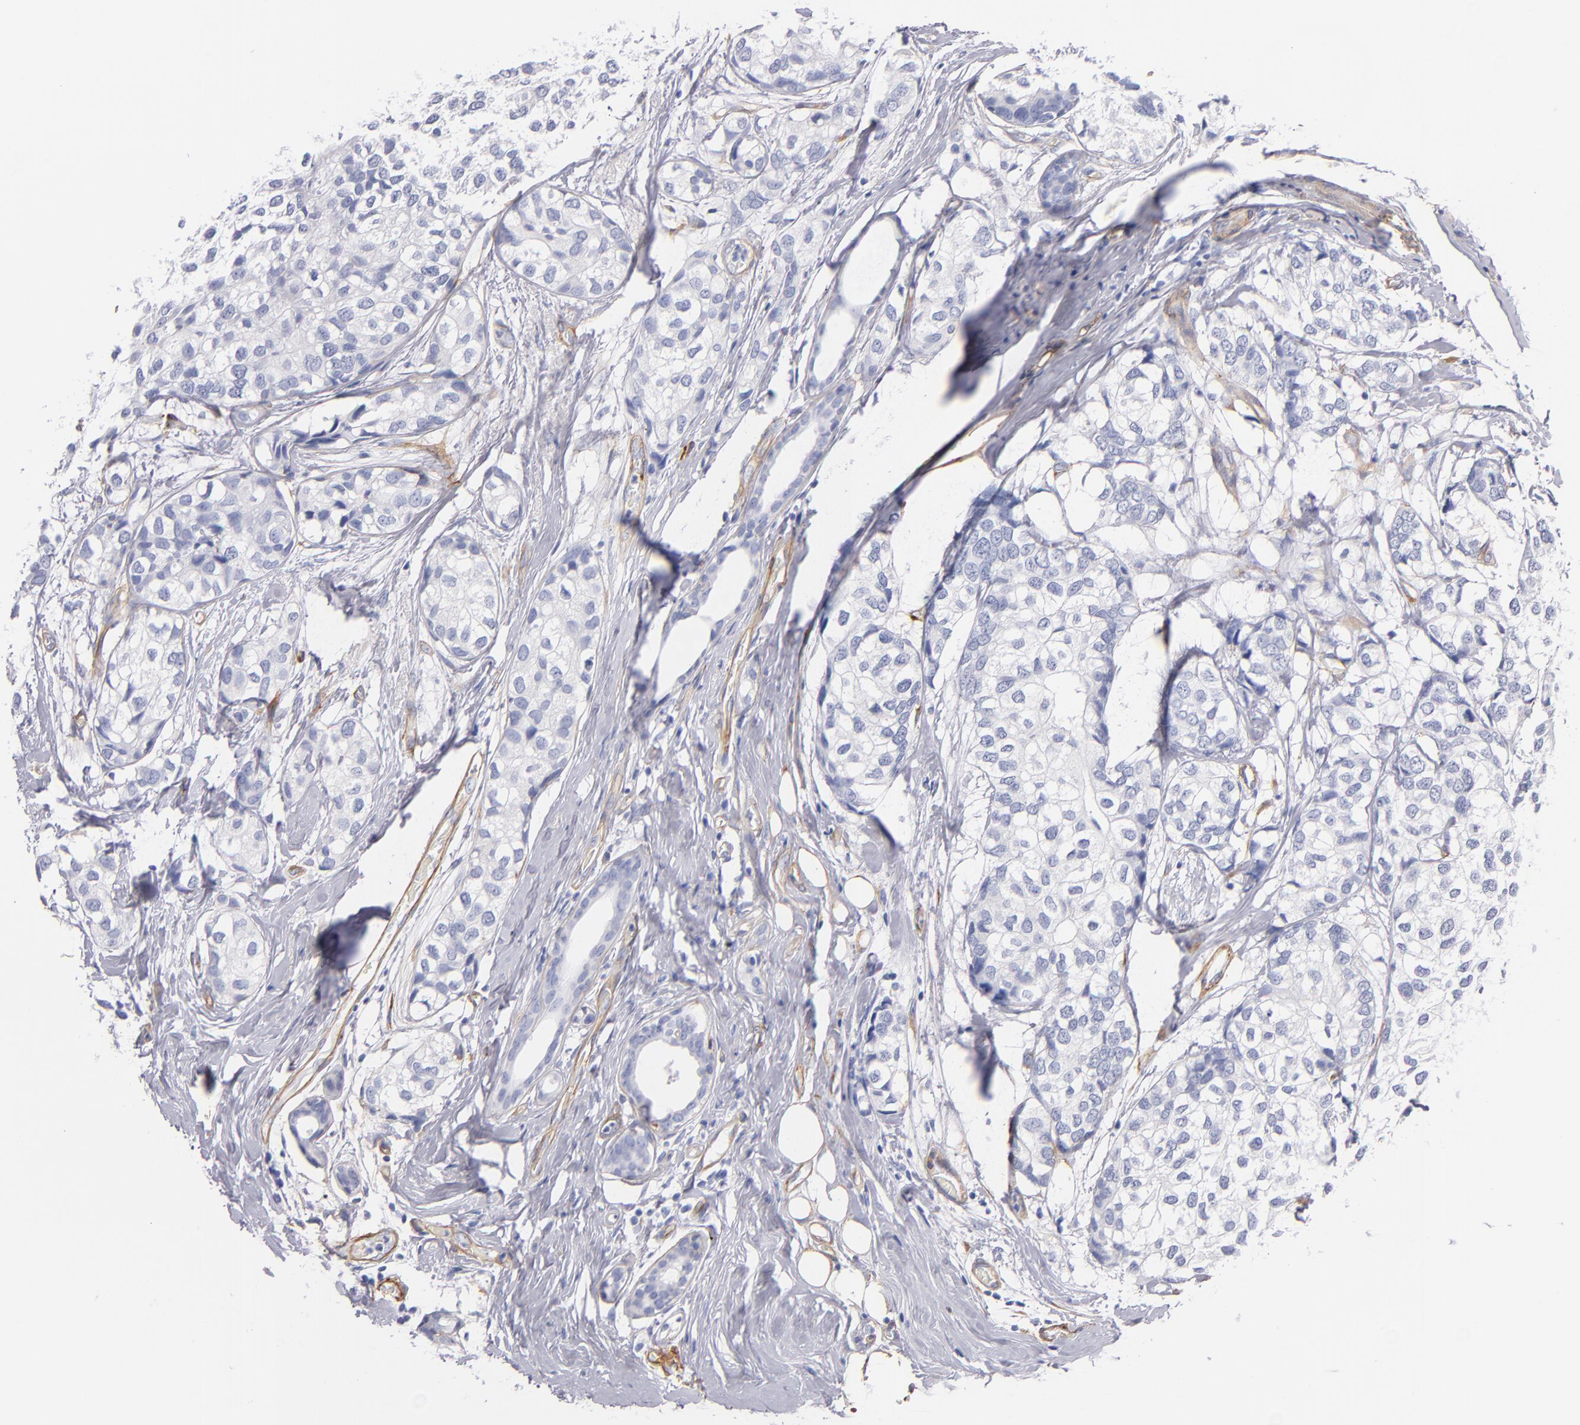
{"staining": {"intensity": "negative", "quantity": "none", "location": "none"}, "tissue": "breast cancer", "cell_type": "Tumor cells", "image_type": "cancer", "snomed": [{"axis": "morphology", "description": "Duct carcinoma"}, {"axis": "topography", "description": "Breast"}], "caption": "Photomicrograph shows no significant protein positivity in tumor cells of intraductal carcinoma (breast).", "gene": "LAMC1", "patient": {"sex": "female", "age": 68}}